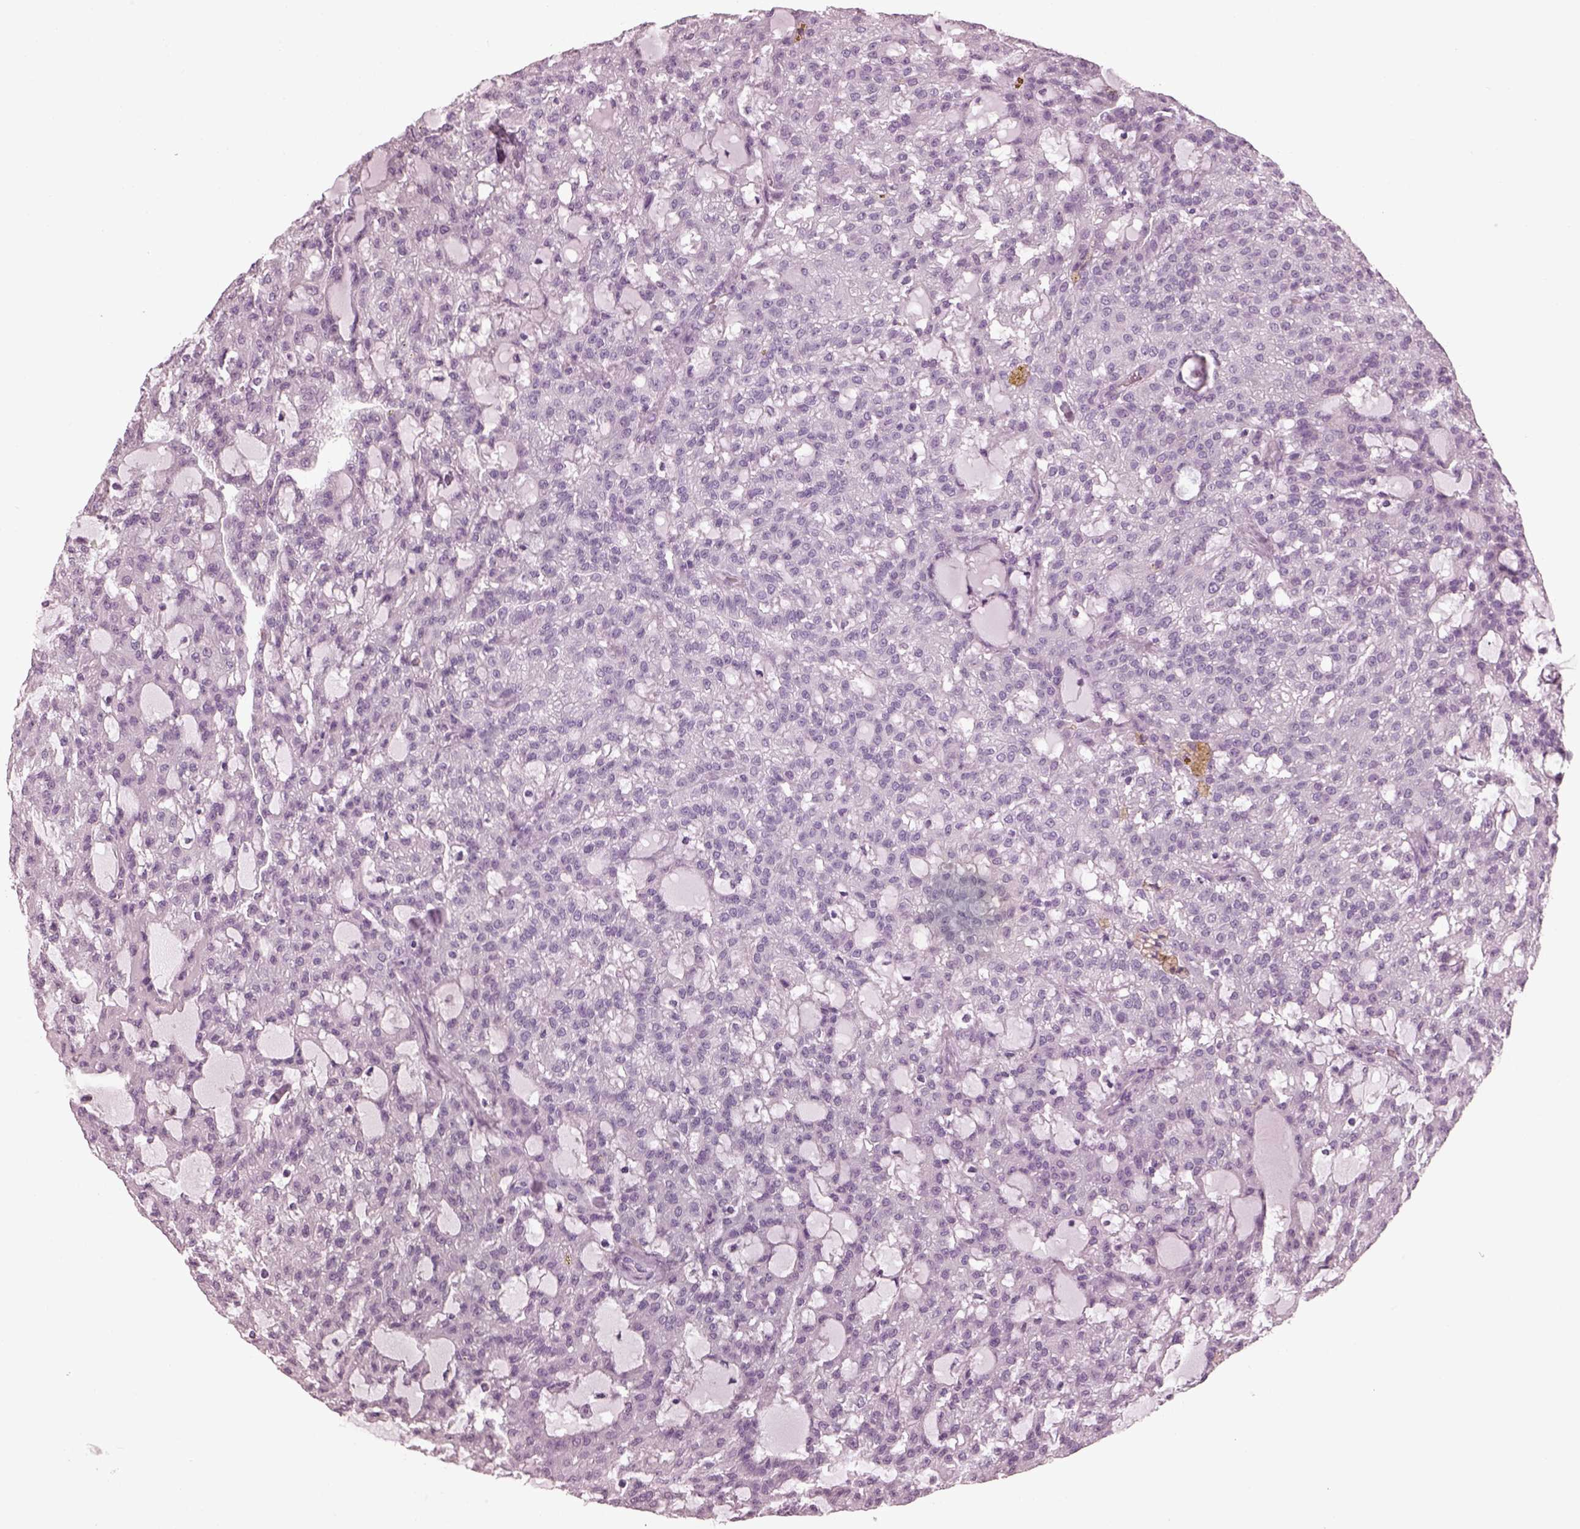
{"staining": {"intensity": "negative", "quantity": "none", "location": "none"}, "tissue": "renal cancer", "cell_type": "Tumor cells", "image_type": "cancer", "snomed": [{"axis": "morphology", "description": "Adenocarcinoma, NOS"}, {"axis": "topography", "description": "Kidney"}], "caption": "A high-resolution photomicrograph shows immunohistochemistry (IHC) staining of adenocarcinoma (renal), which shows no significant positivity in tumor cells. (IHC, brightfield microscopy, high magnification).", "gene": "PDC", "patient": {"sex": "male", "age": 63}}